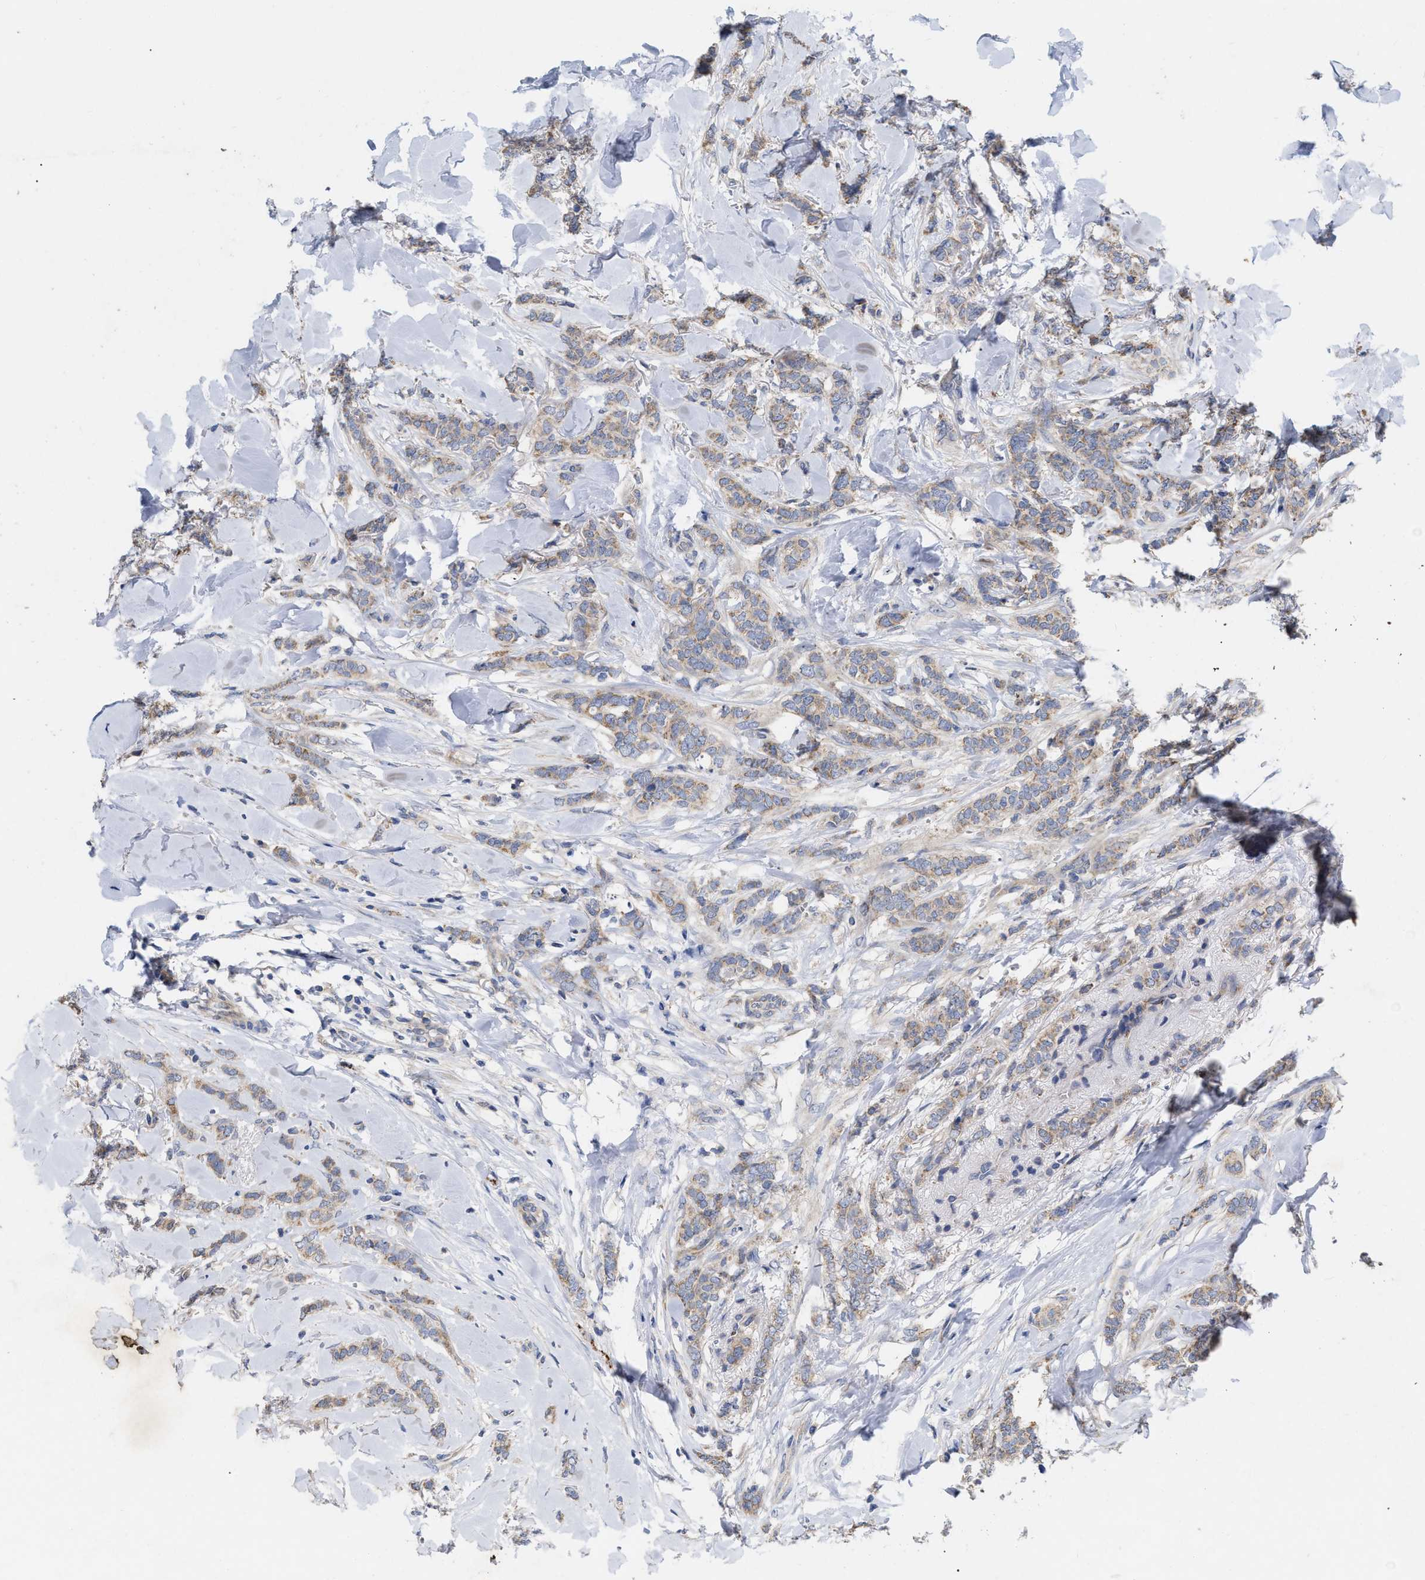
{"staining": {"intensity": "moderate", "quantity": ">75%", "location": "cytoplasmic/membranous"}, "tissue": "breast cancer", "cell_type": "Tumor cells", "image_type": "cancer", "snomed": [{"axis": "morphology", "description": "Lobular carcinoma"}, {"axis": "topography", "description": "Skin"}, {"axis": "topography", "description": "Breast"}], "caption": "Tumor cells display medium levels of moderate cytoplasmic/membranous expression in approximately >75% of cells in breast lobular carcinoma.", "gene": "VIP", "patient": {"sex": "female", "age": 46}}